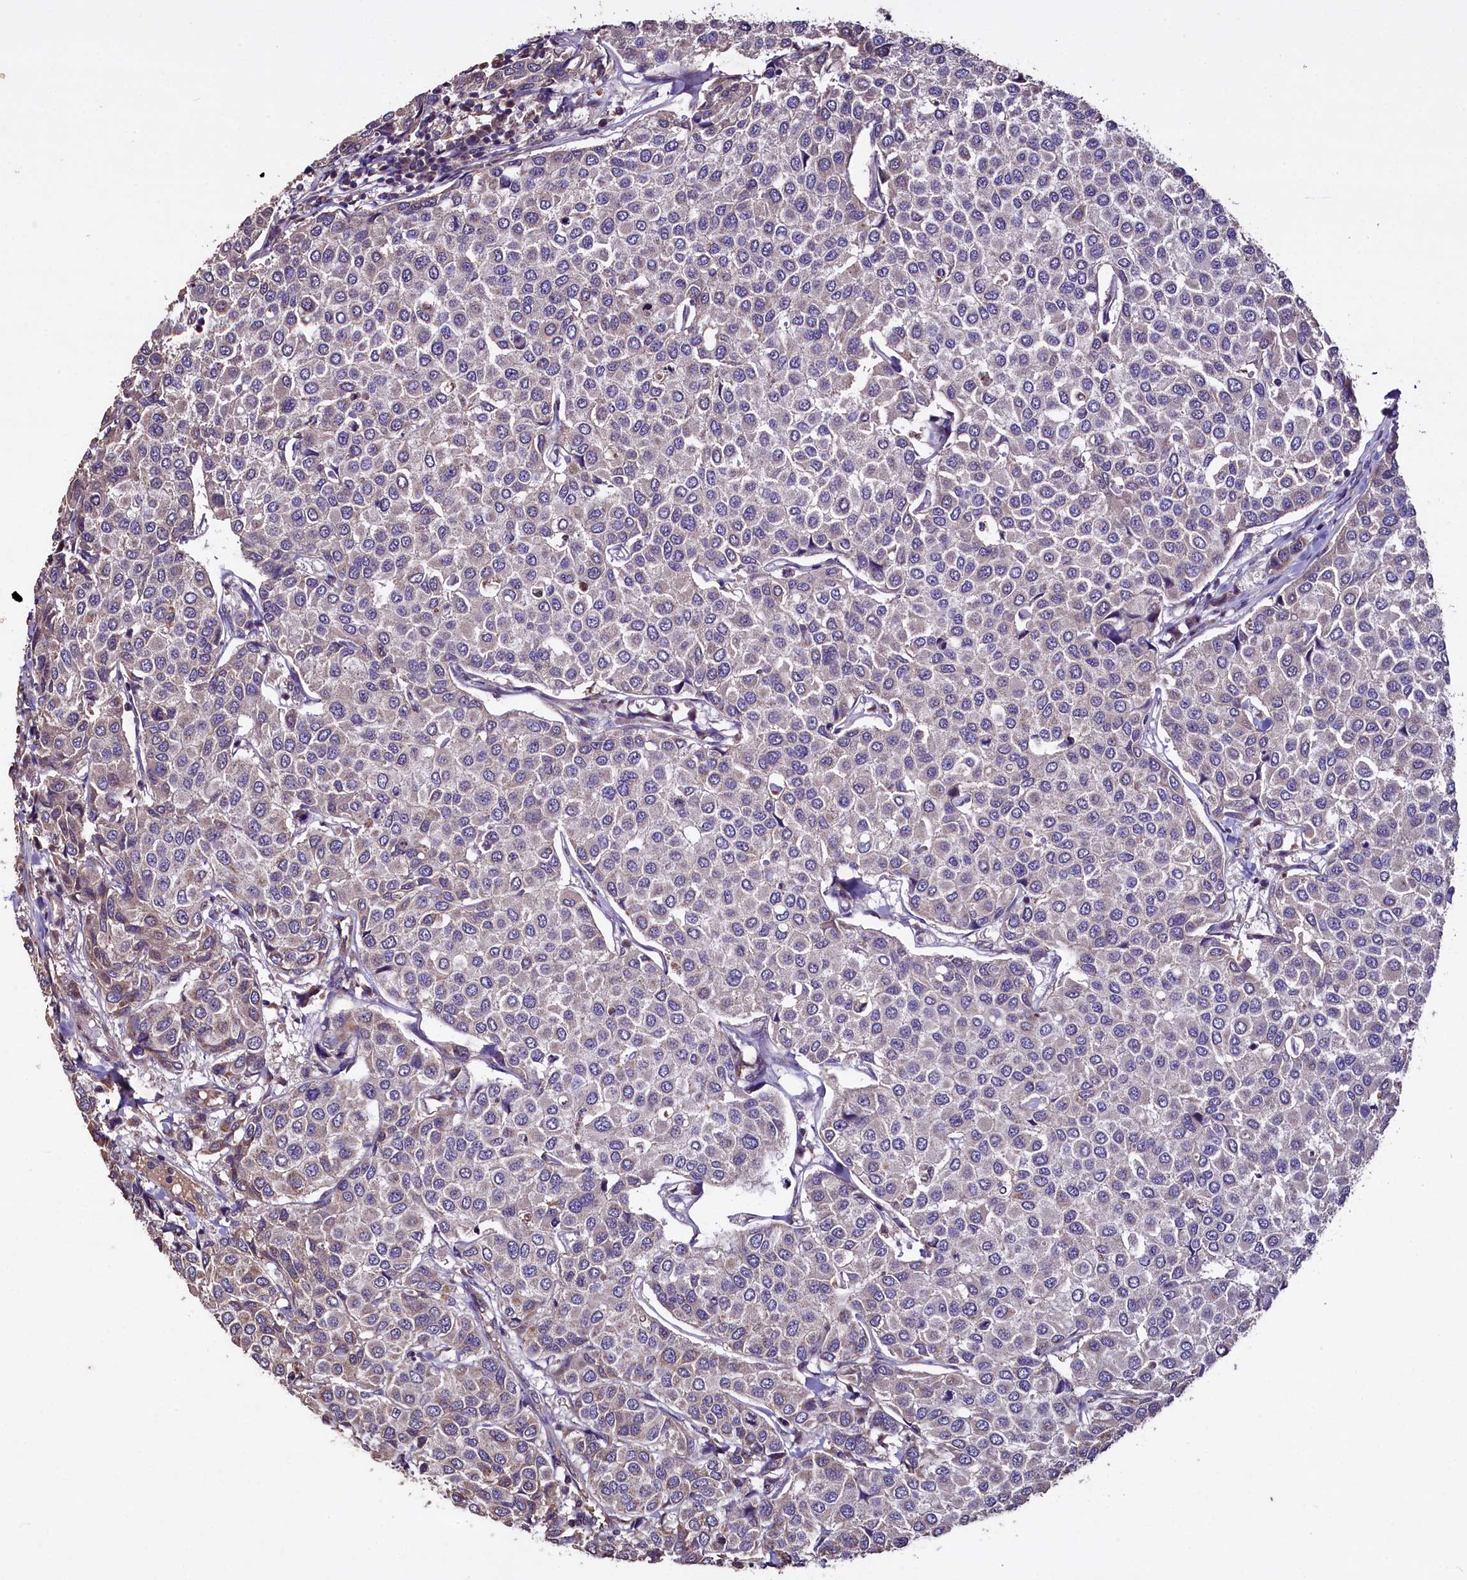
{"staining": {"intensity": "negative", "quantity": "none", "location": "none"}, "tissue": "breast cancer", "cell_type": "Tumor cells", "image_type": "cancer", "snomed": [{"axis": "morphology", "description": "Duct carcinoma"}, {"axis": "topography", "description": "Breast"}], "caption": "An immunohistochemistry photomicrograph of breast cancer is shown. There is no staining in tumor cells of breast cancer.", "gene": "COQ9", "patient": {"sex": "female", "age": 55}}